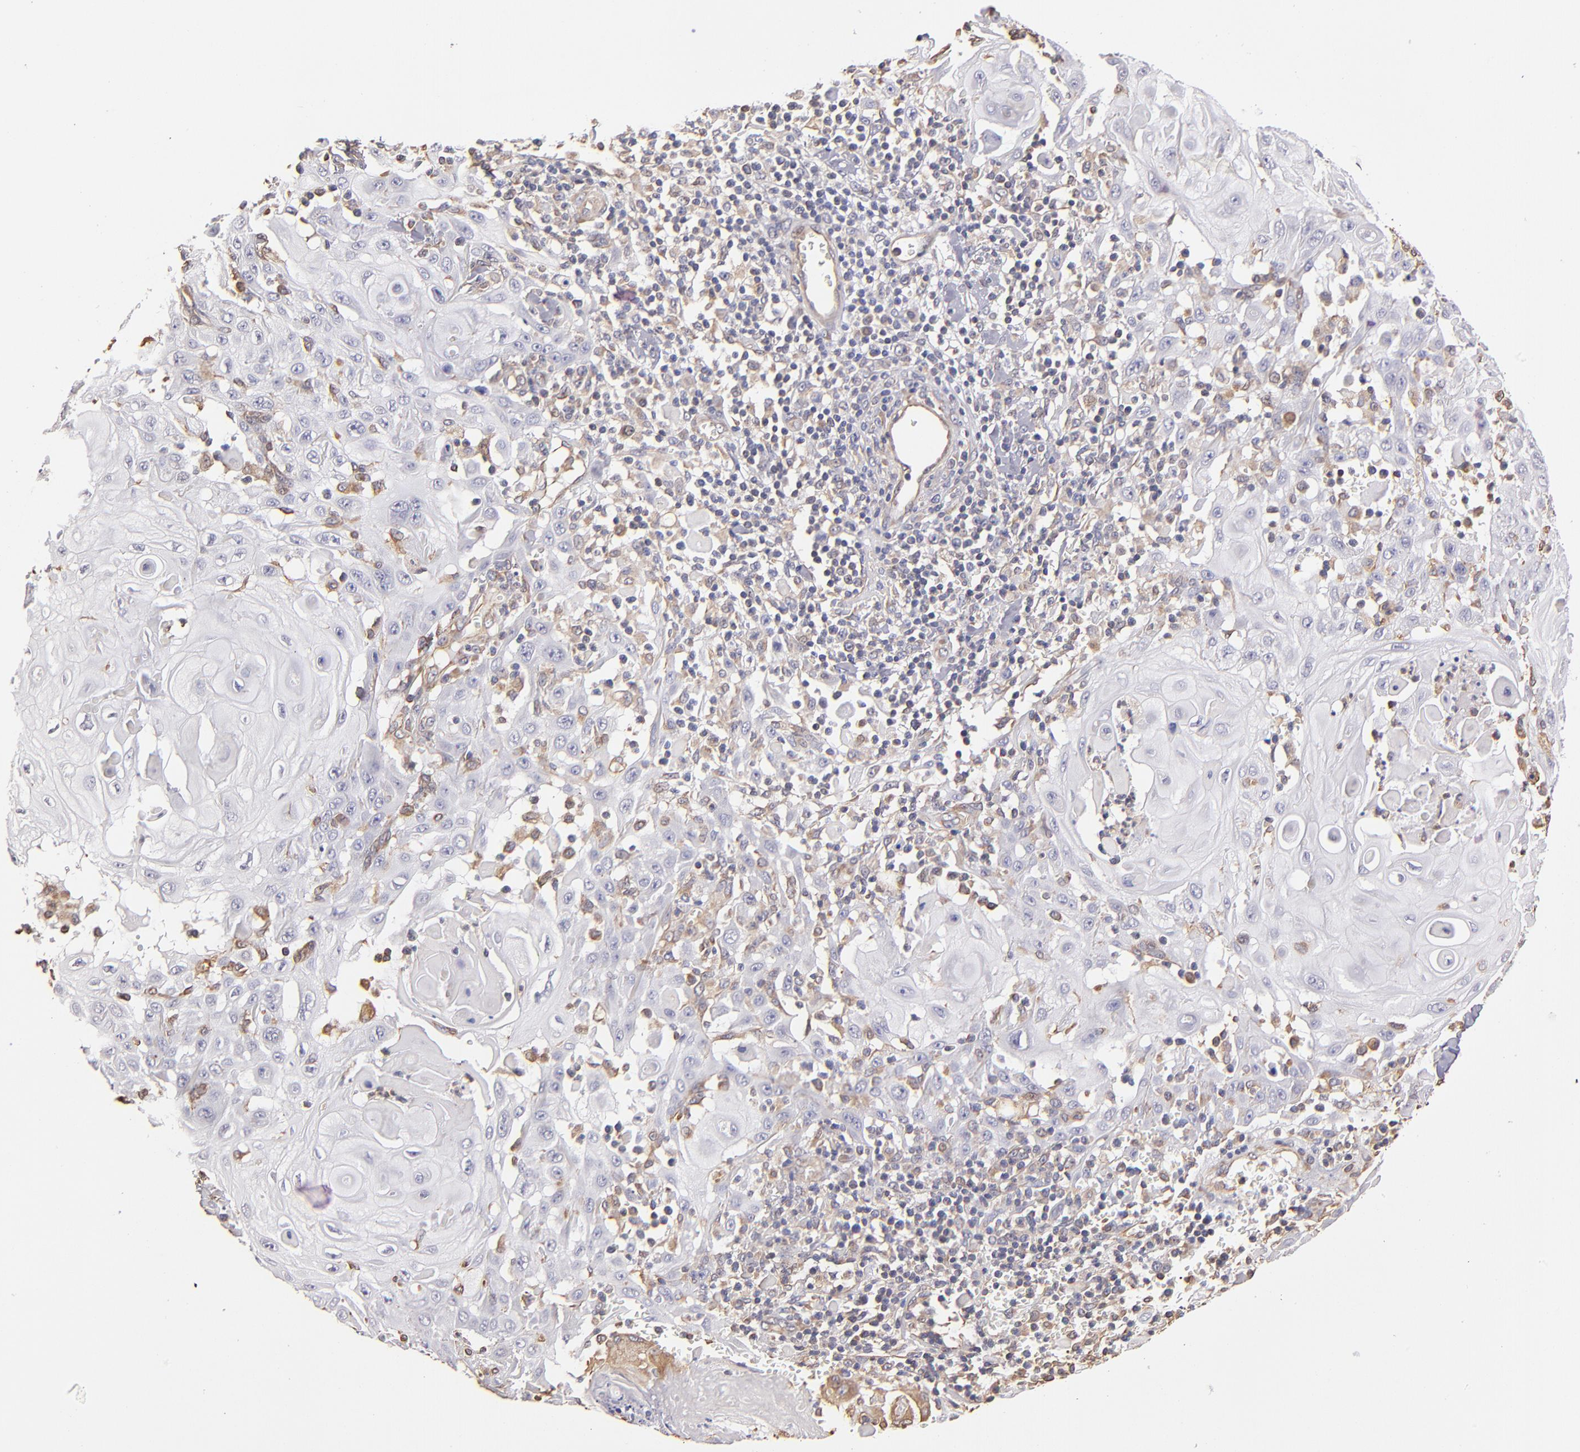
{"staining": {"intensity": "negative", "quantity": "none", "location": "none"}, "tissue": "skin cancer", "cell_type": "Tumor cells", "image_type": "cancer", "snomed": [{"axis": "morphology", "description": "Squamous cell carcinoma, NOS"}, {"axis": "topography", "description": "Skin"}], "caption": "Tumor cells are negative for brown protein staining in skin cancer (squamous cell carcinoma).", "gene": "ABCC1", "patient": {"sex": "male", "age": 24}}